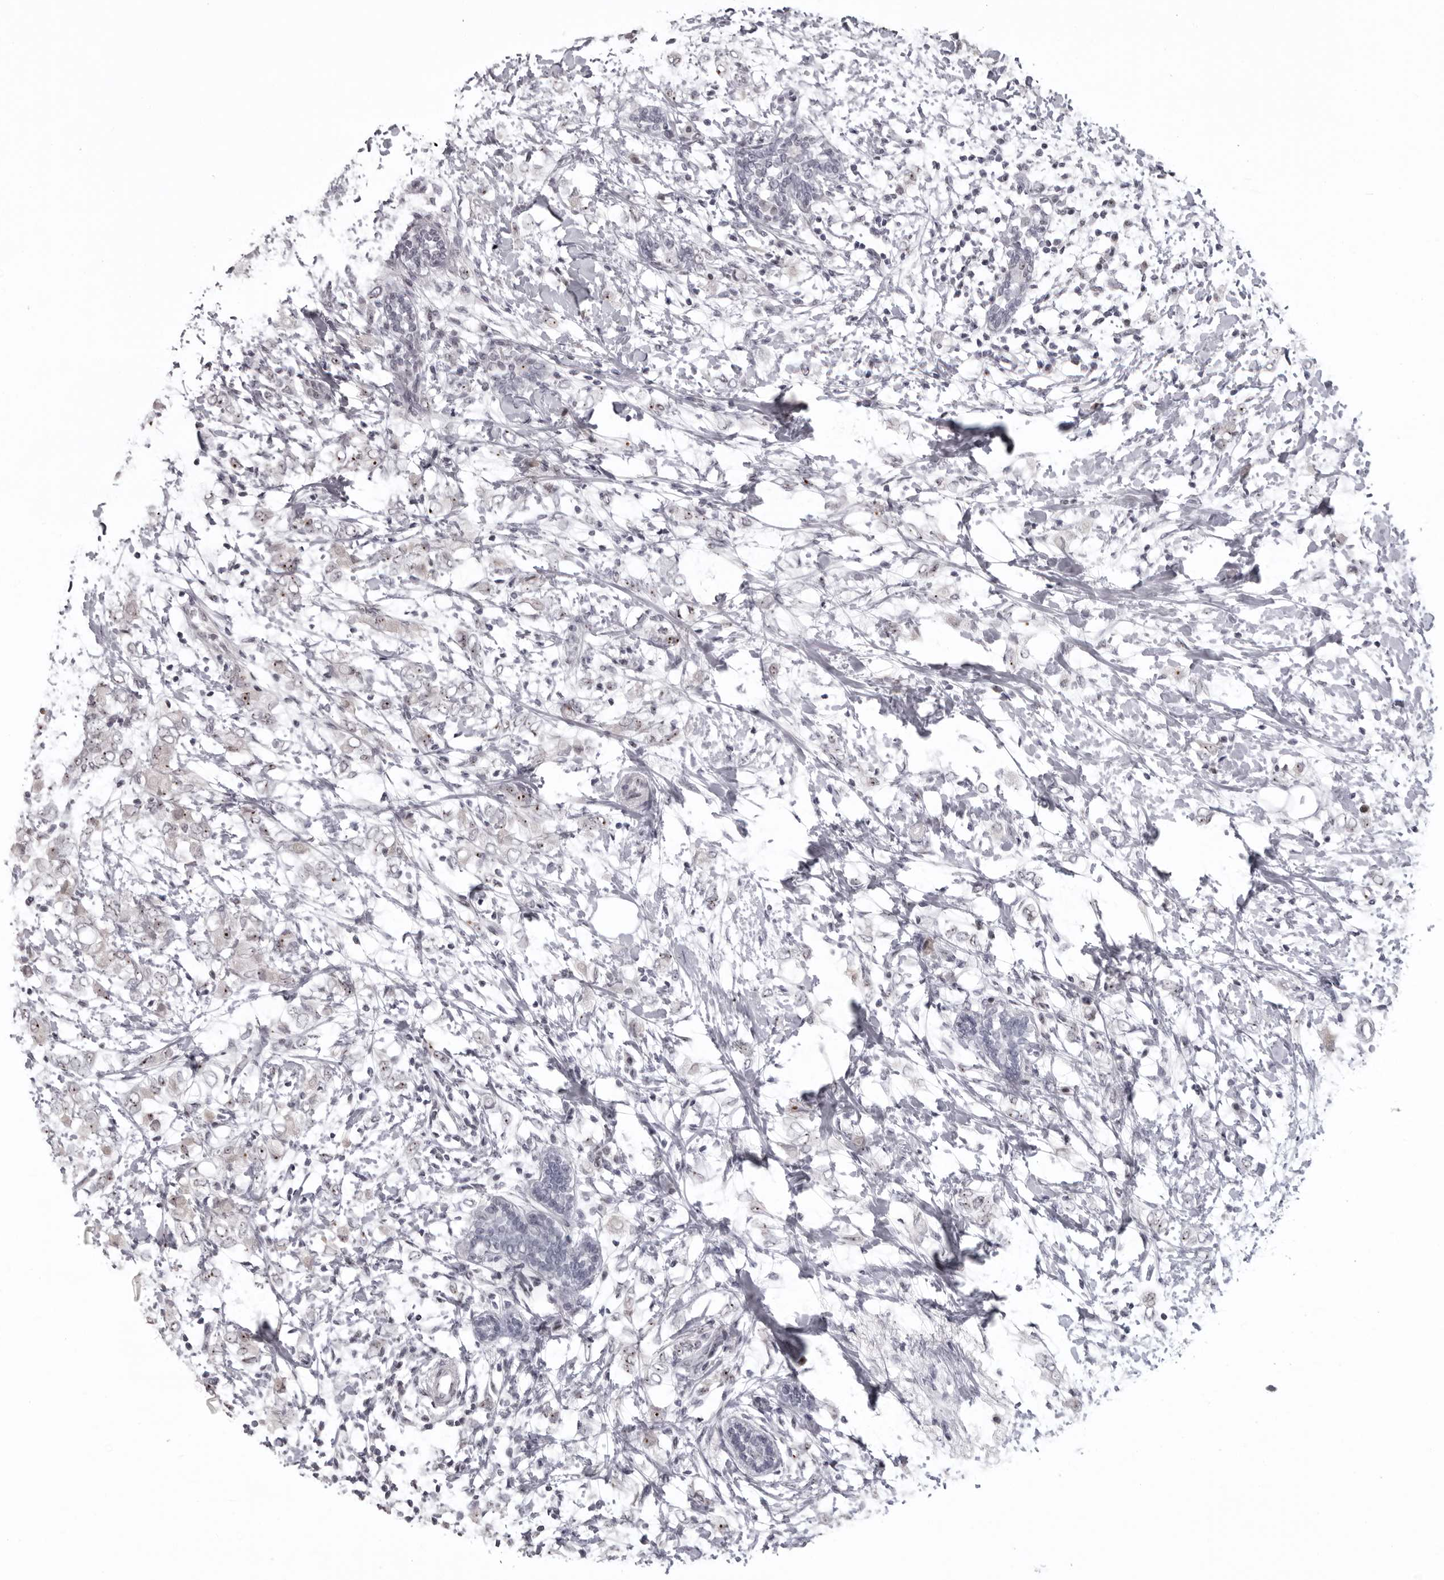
{"staining": {"intensity": "negative", "quantity": "none", "location": "none"}, "tissue": "breast cancer", "cell_type": "Tumor cells", "image_type": "cancer", "snomed": [{"axis": "morphology", "description": "Normal tissue, NOS"}, {"axis": "morphology", "description": "Lobular carcinoma"}, {"axis": "topography", "description": "Breast"}], "caption": "IHC image of breast cancer stained for a protein (brown), which reveals no staining in tumor cells.", "gene": "HELZ", "patient": {"sex": "female", "age": 47}}